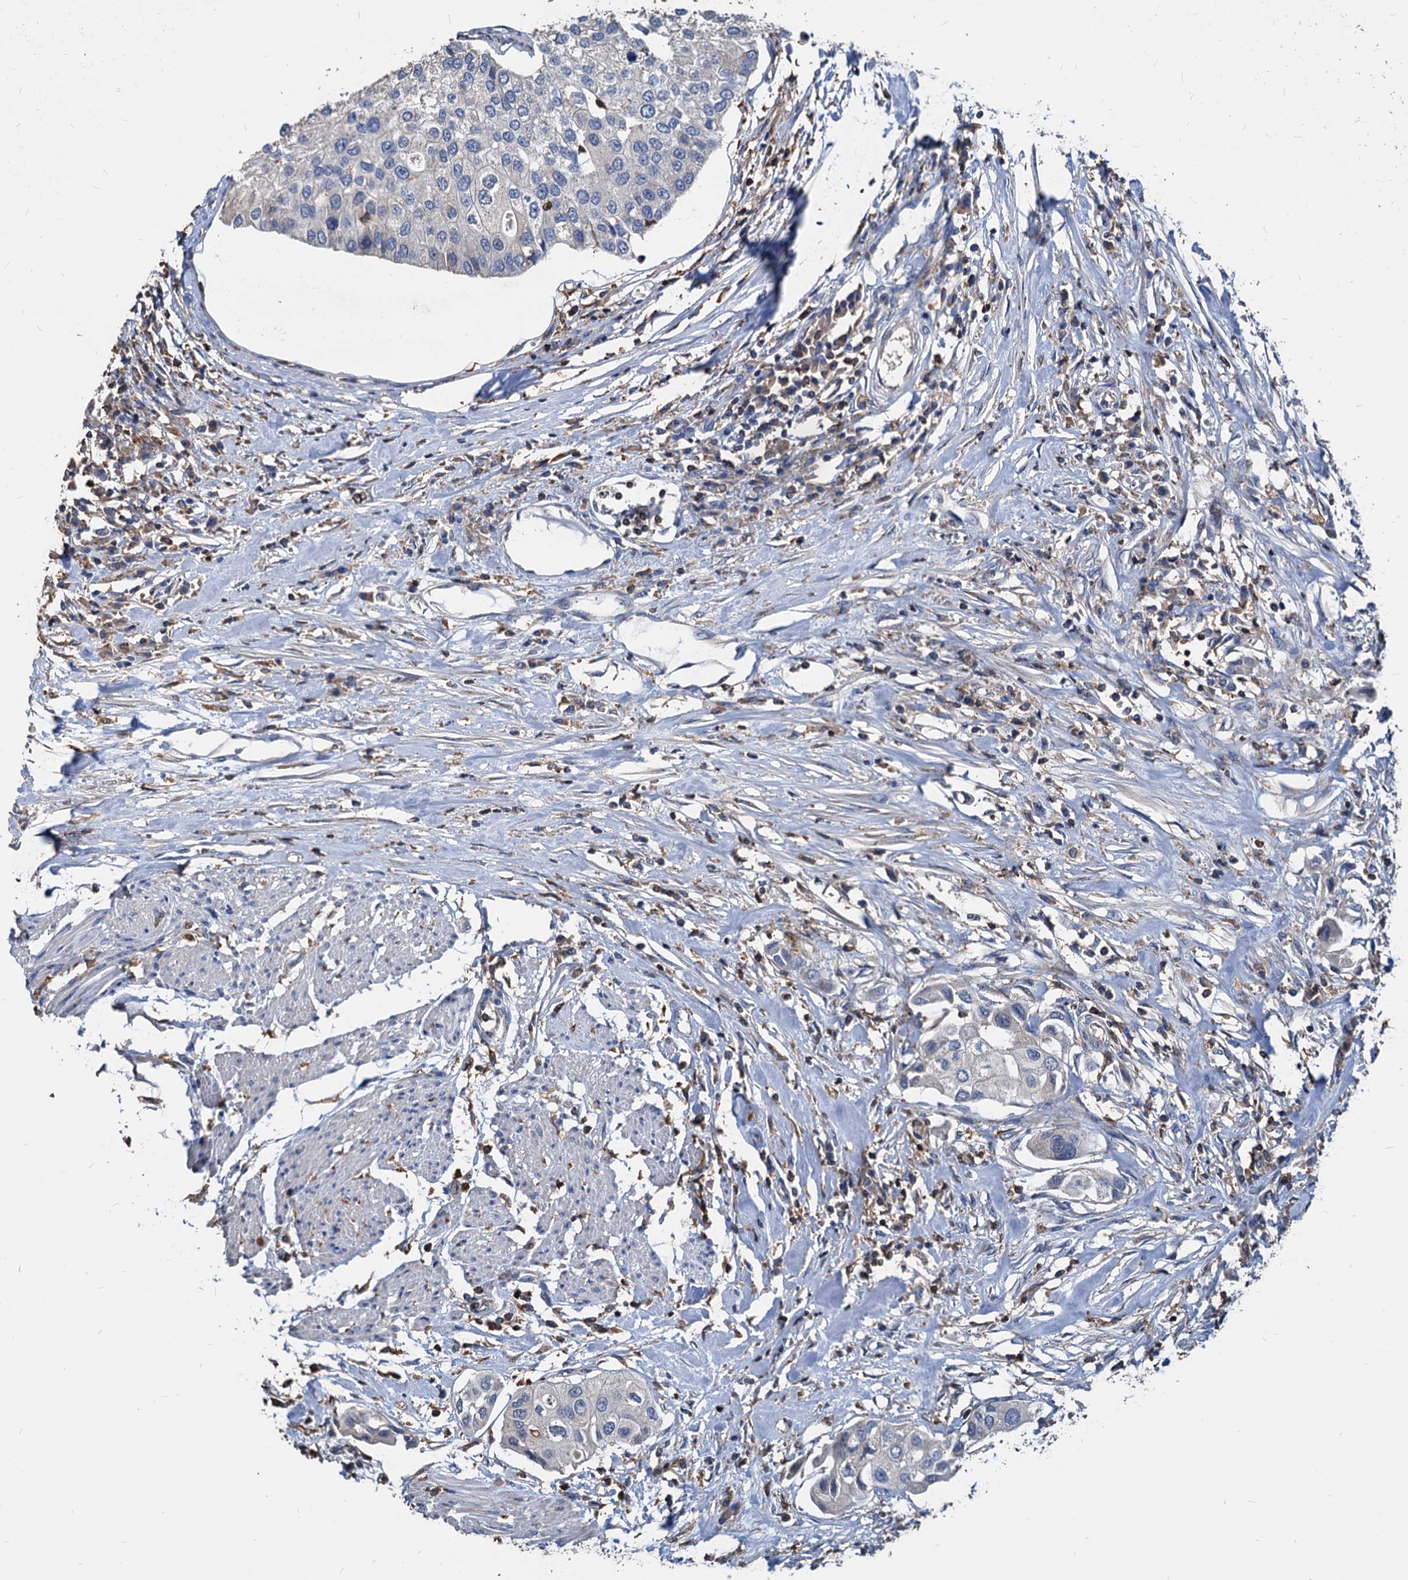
{"staining": {"intensity": "negative", "quantity": "none", "location": "none"}, "tissue": "urothelial cancer", "cell_type": "Tumor cells", "image_type": "cancer", "snomed": [{"axis": "morphology", "description": "Urothelial carcinoma, High grade"}, {"axis": "topography", "description": "Urinary bladder"}], "caption": "Immunohistochemical staining of human urothelial cancer reveals no significant expression in tumor cells. (Stains: DAB (3,3'-diaminobenzidine) IHC with hematoxylin counter stain, Microscopy: brightfield microscopy at high magnification).", "gene": "LCP2", "patient": {"sex": "male", "age": 64}}